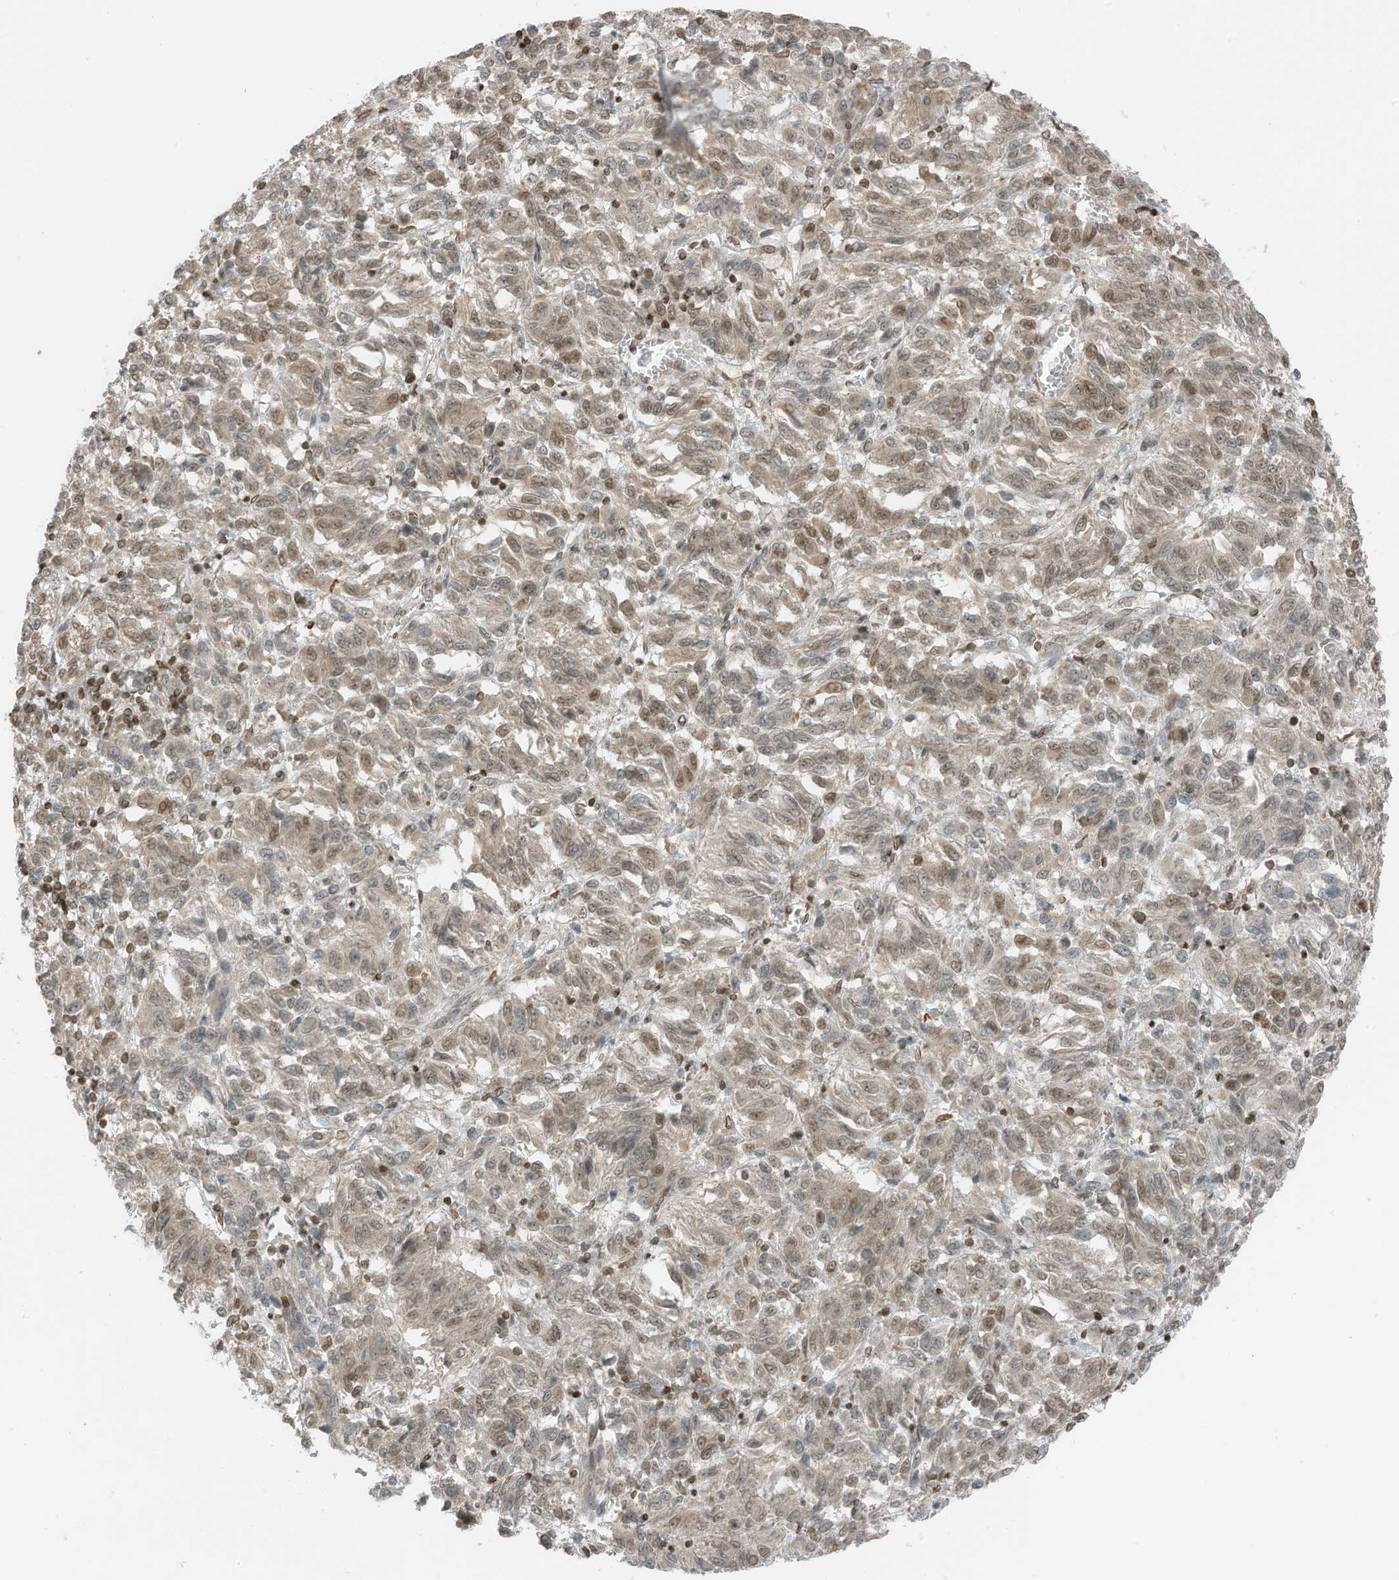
{"staining": {"intensity": "weak", "quantity": "25%-75%", "location": "cytoplasmic/membranous,nuclear"}, "tissue": "melanoma", "cell_type": "Tumor cells", "image_type": "cancer", "snomed": [{"axis": "morphology", "description": "Malignant melanoma, Metastatic site"}, {"axis": "topography", "description": "Lung"}], "caption": "Protein expression analysis of malignant melanoma (metastatic site) exhibits weak cytoplasmic/membranous and nuclear expression in about 25%-75% of tumor cells. (brown staining indicates protein expression, while blue staining denotes nuclei).", "gene": "RABL3", "patient": {"sex": "male", "age": 64}}